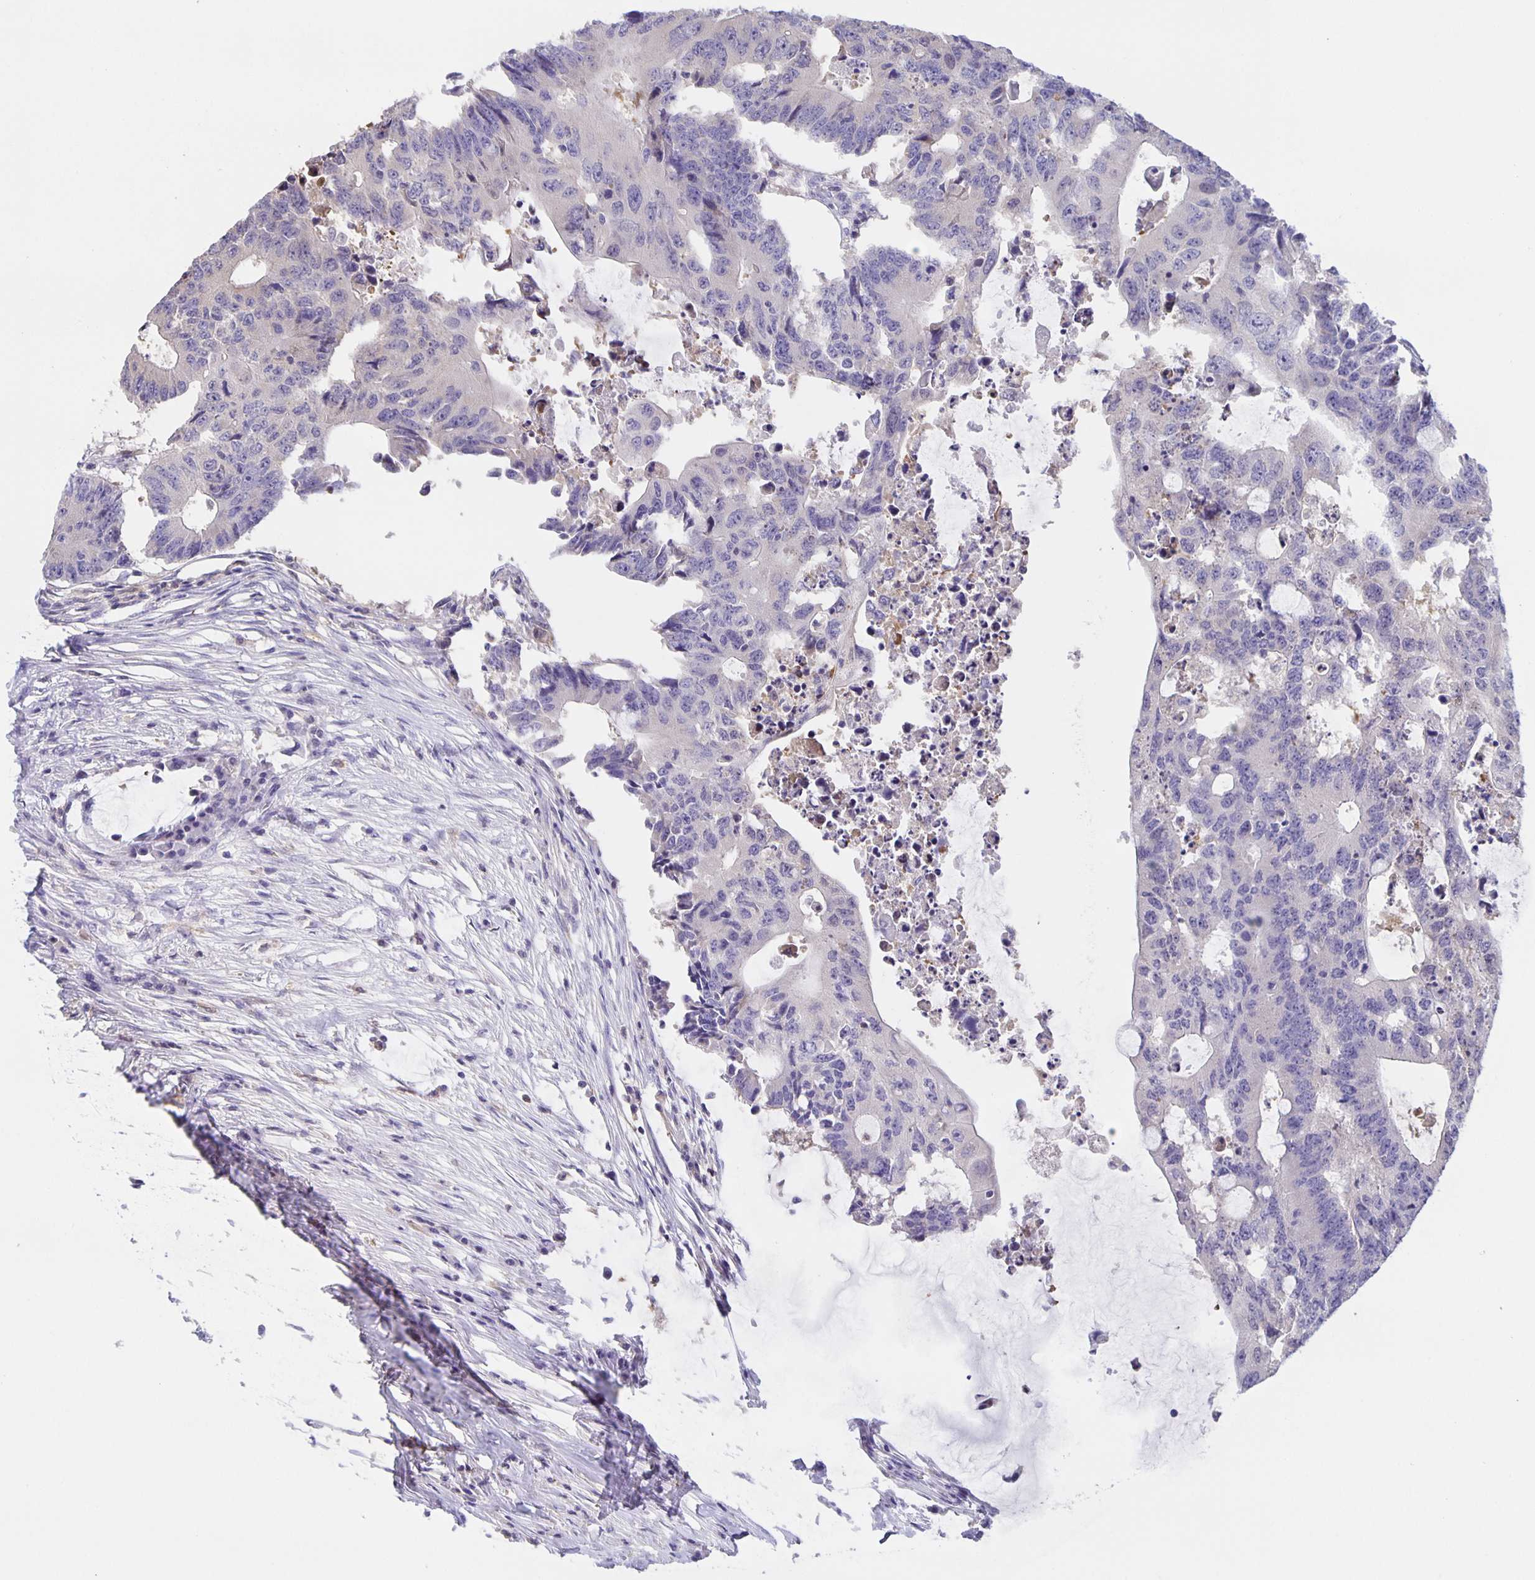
{"staining": {"intensity": "negative", "quantity": "none", "location": "none"}, "tissue": "colorectal cancer", "cell_type": "Tumor cells", "image_type": "cancer", "snomed": [{"axis": "morphology", "description": "Adenocarcinoma, NOS"}, {"axis": "topography", "description": "Colon"}], "caption": "IHC photomicrograph of neoplastic tissue: adenocarcinoma (colorectal) stained with DAB (3,3'-diaminobenzidine) reveals no significant protein positivity in tumor cells.", "gene": "MARCHF6", "patient": {"sex": "male", "age": 71}}